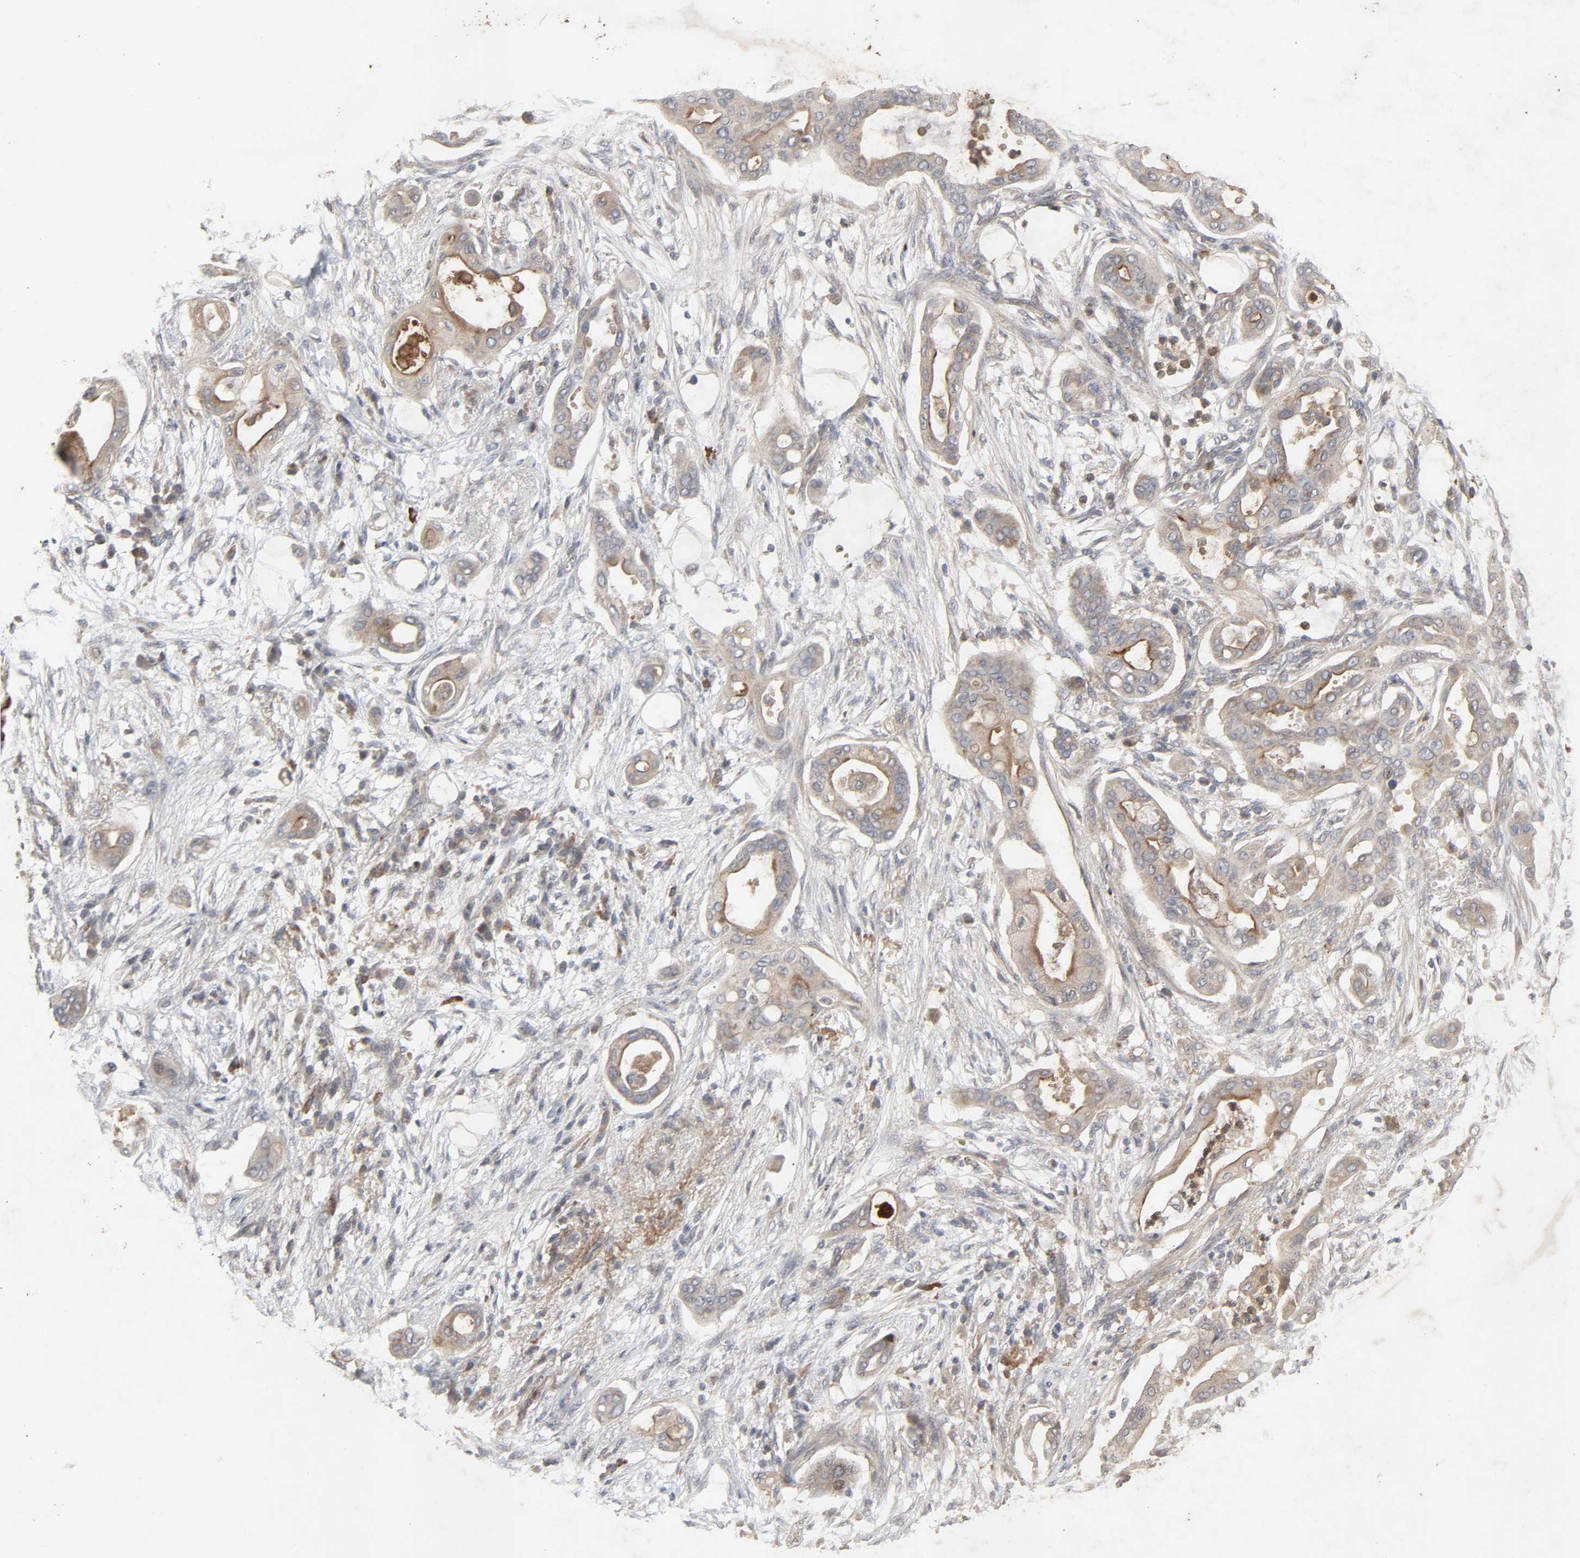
{"staining": {"intensity": "weak", "quantity": ">75%", "location": "cytoplasmic/membranous"}, "tissue": "pancreatic cancer", "cell_type": "Tumor cells", "image_type": "cancer", "snomed": [{"axis": "morphology", "description": "Adenocarcinoma, NOS"}, {"axis": "morphology", "description": "Adenocarcinoma, metastatic, NOS"}, {"axis": "topography", "description": "Lymph node"}, {"axis": "topography", "description": "Pancreas"}, {"axis": "topography", "description": "Duodenum"}], "caption": "About >75% of tumor cells in human pancreatic cancer (metastatic adenocarcinoma) display weak cytoplasmic/membranous protein expression as visualized by brown immunohistochemical staining.", "gene": "ADCY4", "patient": {"sex": "female", "age": 64}}